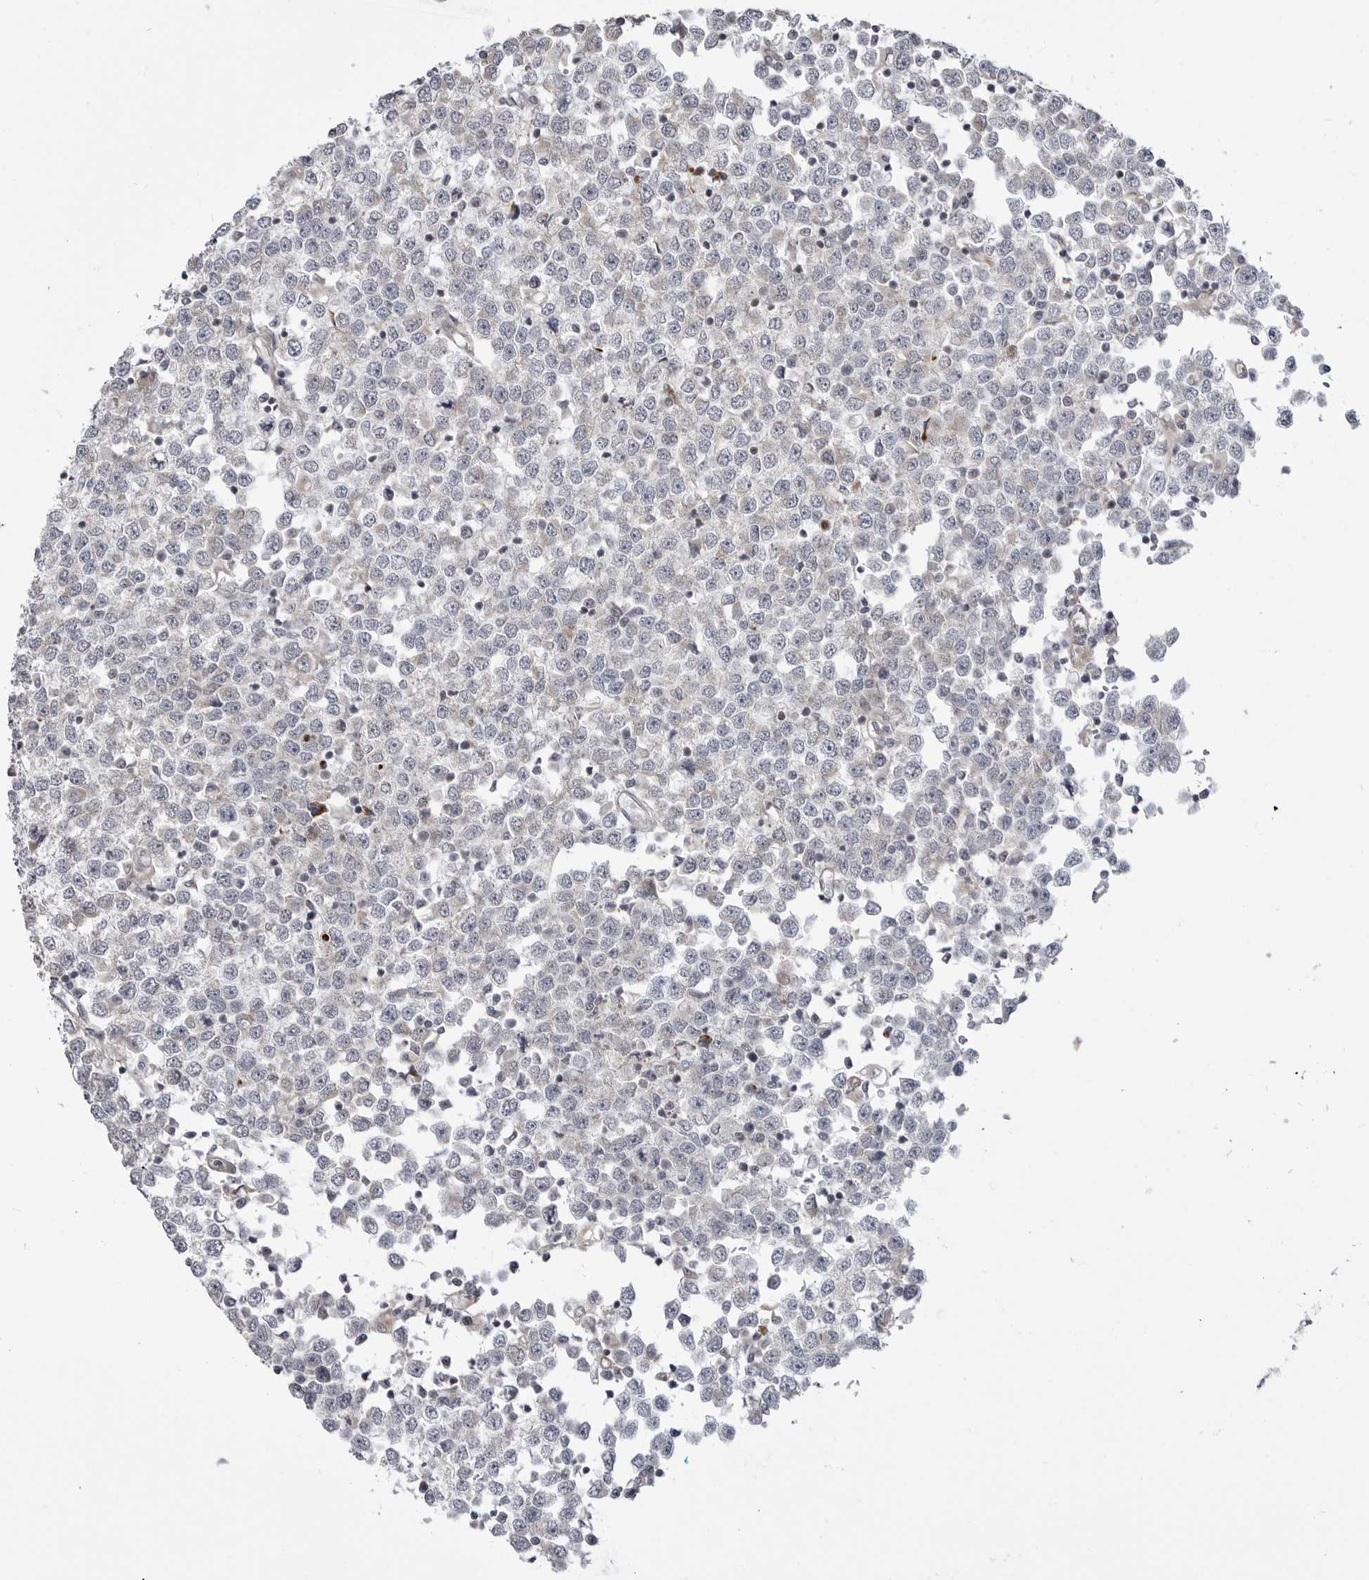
{"staining": {"intensity": "negative", "quantity": "none", "location": "none"}, "tissue": "testis cancer", "cell_type": "Tumor cells", "image_type": "cancer", "snomed": [{"axis": "morphology", "description": "Seminoma, NOS"}, {"axis": "topography", "description": "Testis"}], "caption": "Immunohistochemistry (IHC) histopathology image of neoplastic tissue: human testis cancer (seminoma) stained with DAB reveals no significant protein staining in tumor cells.", "gene": "CCDC18", "patient": {"sex": "male", "age": 65}}